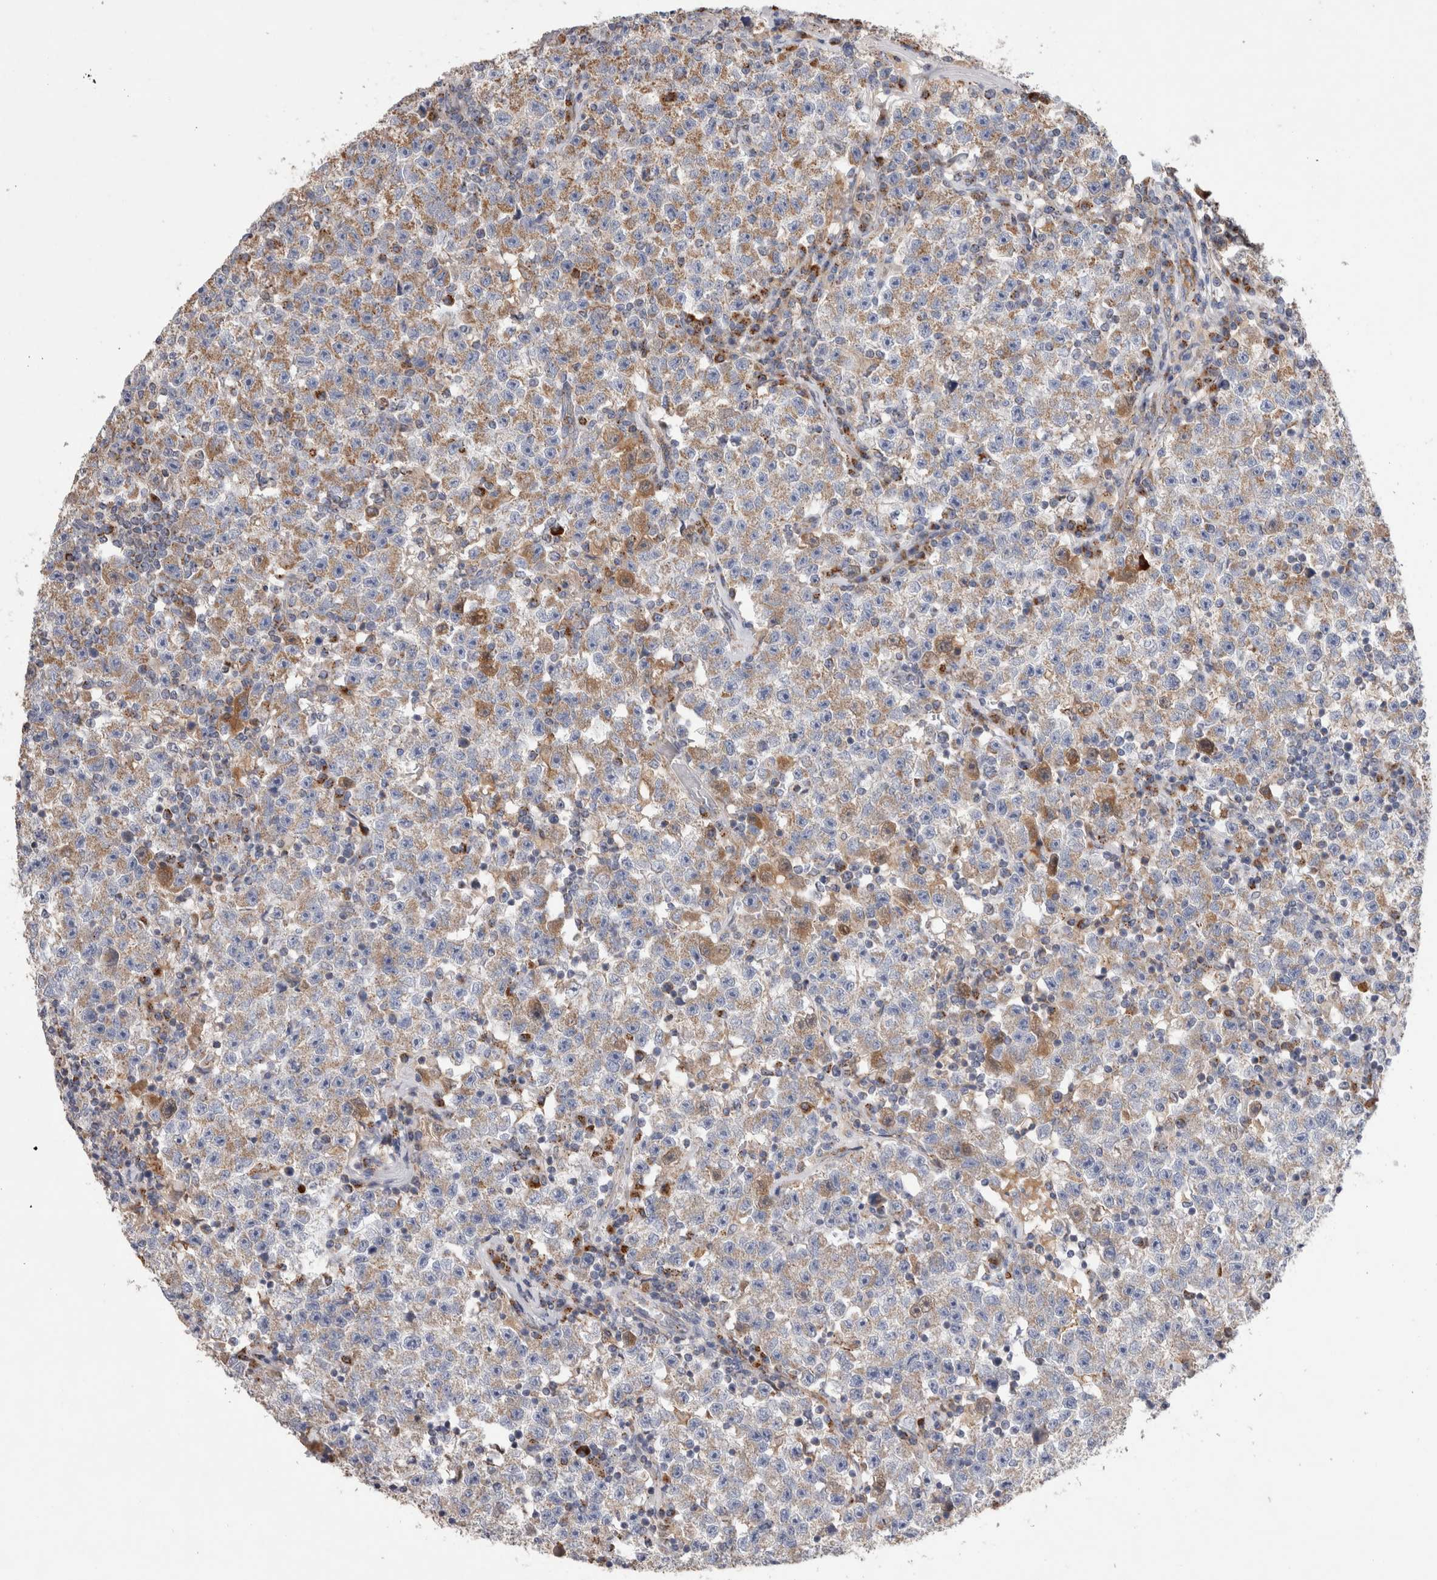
{"staining": {"intensity": "moderate", "quantity": "25%-75%", "location": "cytoplasmic/membranous"}, "tissue": "testis cancer", "cell_type": "Tumor cells", "image_type": "cancer", "snomed": [{"axis": "morphology", "description": "Seminoma, NOS"}, {"axis": "topography", "description": "Testis"}], "caption": "Brown immunohistochemical staining in human testis cancer displays moderate cytoplasmic/membranous expression in approximately 25%-75% of tumor cells.", "gene": "IARS2", "patient": {"sex": "male", "age": 22}}